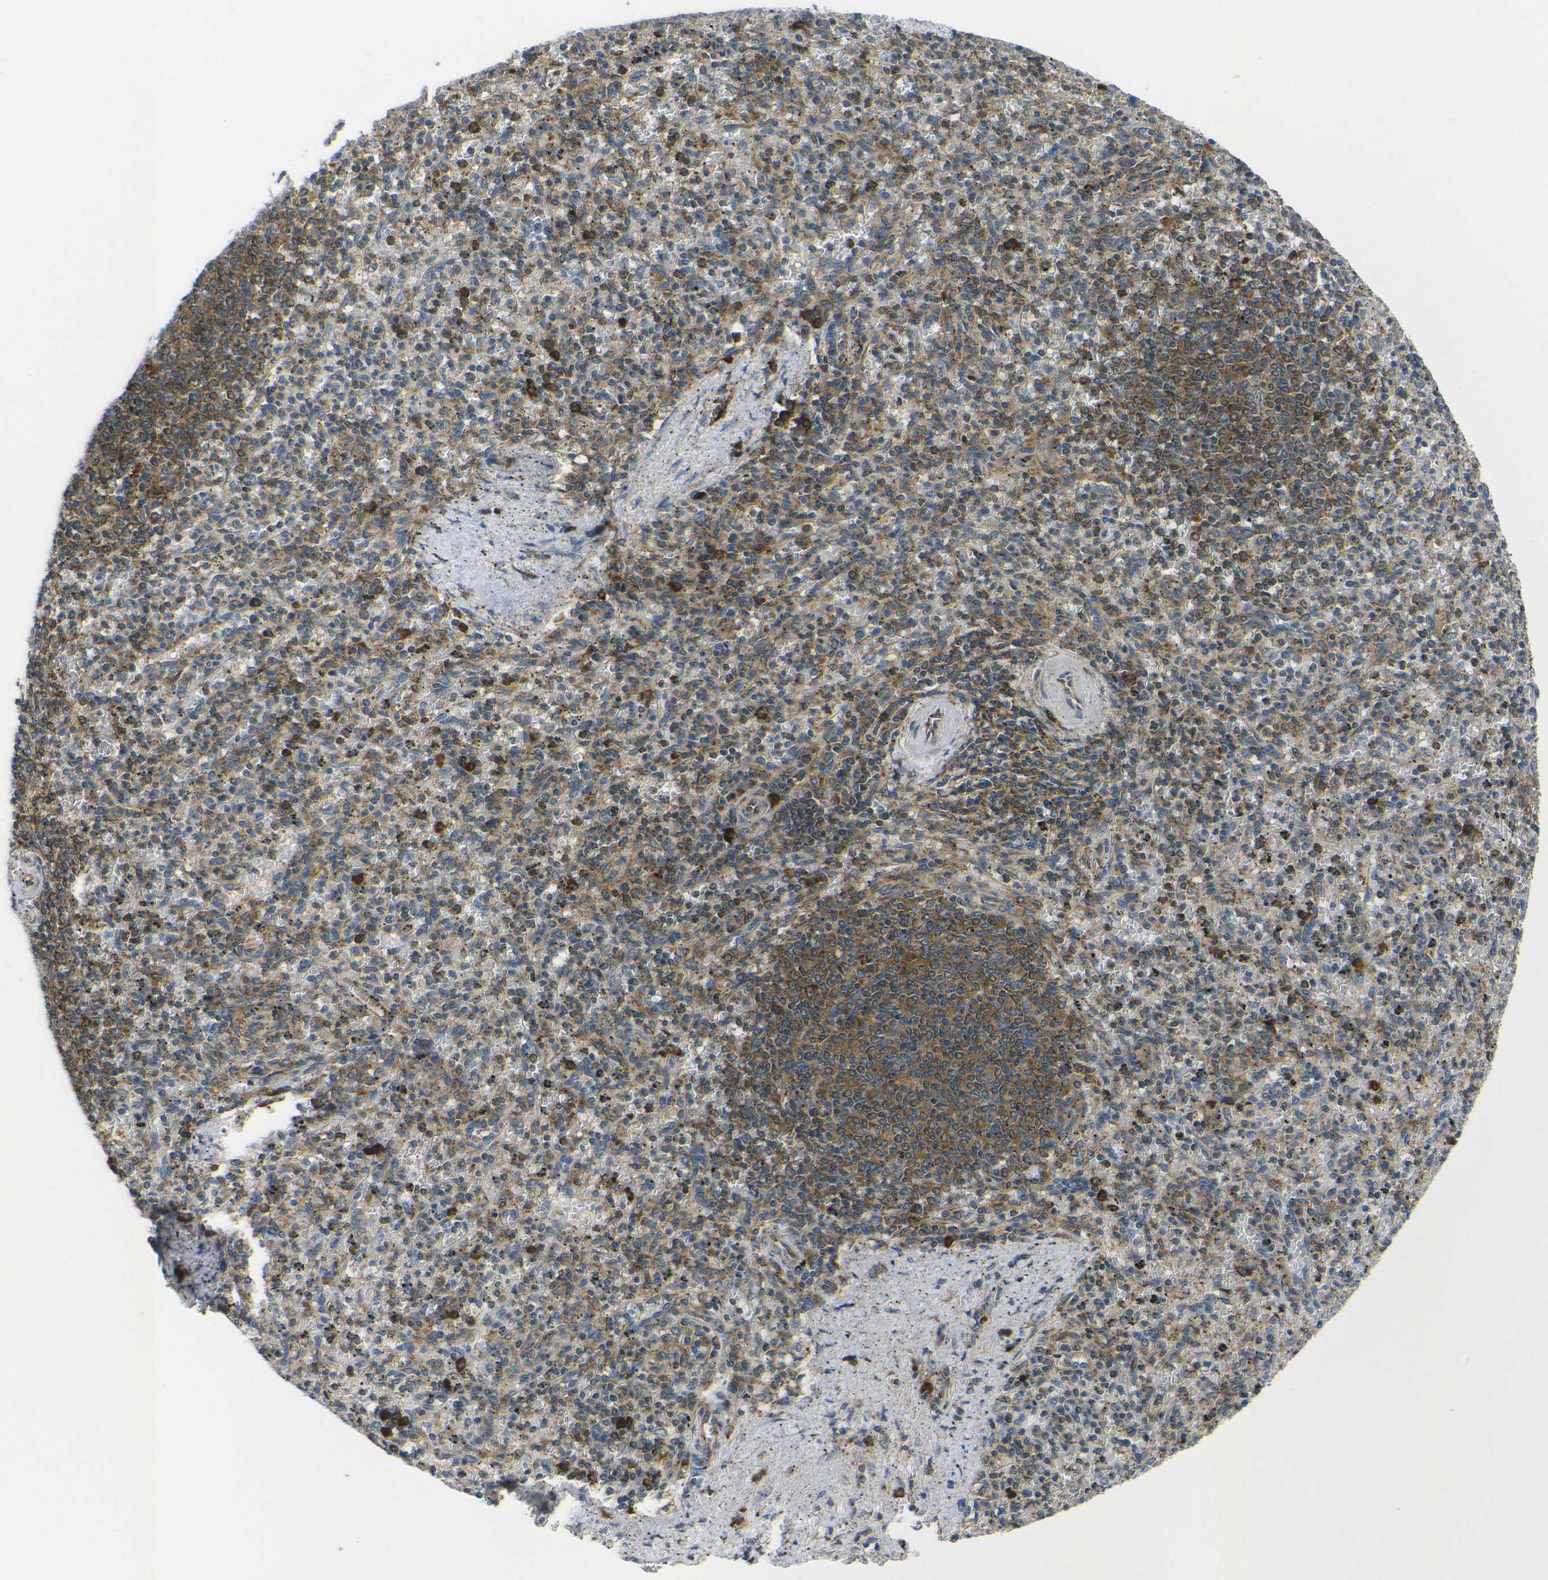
{"staining": {"intensity": "moderate", "quantity": ">75%", "location": "cytoplasmic/membranous"}, "tissue": "spleen", "cell_type": "Cells in red pulp", "image_type": "normal", "snomed": [{"axis": "morphology", "description": "Normal tissue, NOS"}, {"axis": "topography", "description": "Spleen"}], "caption": "Cells in red pulp display medium levels of moderate cytoplasmic/membranous expression in approximately >75% of cells in benign spleen. (IHC, brightfield microscopy, high magnification).", "gene": "RPSA", "patient": {"sex": "male", "age": 72}}